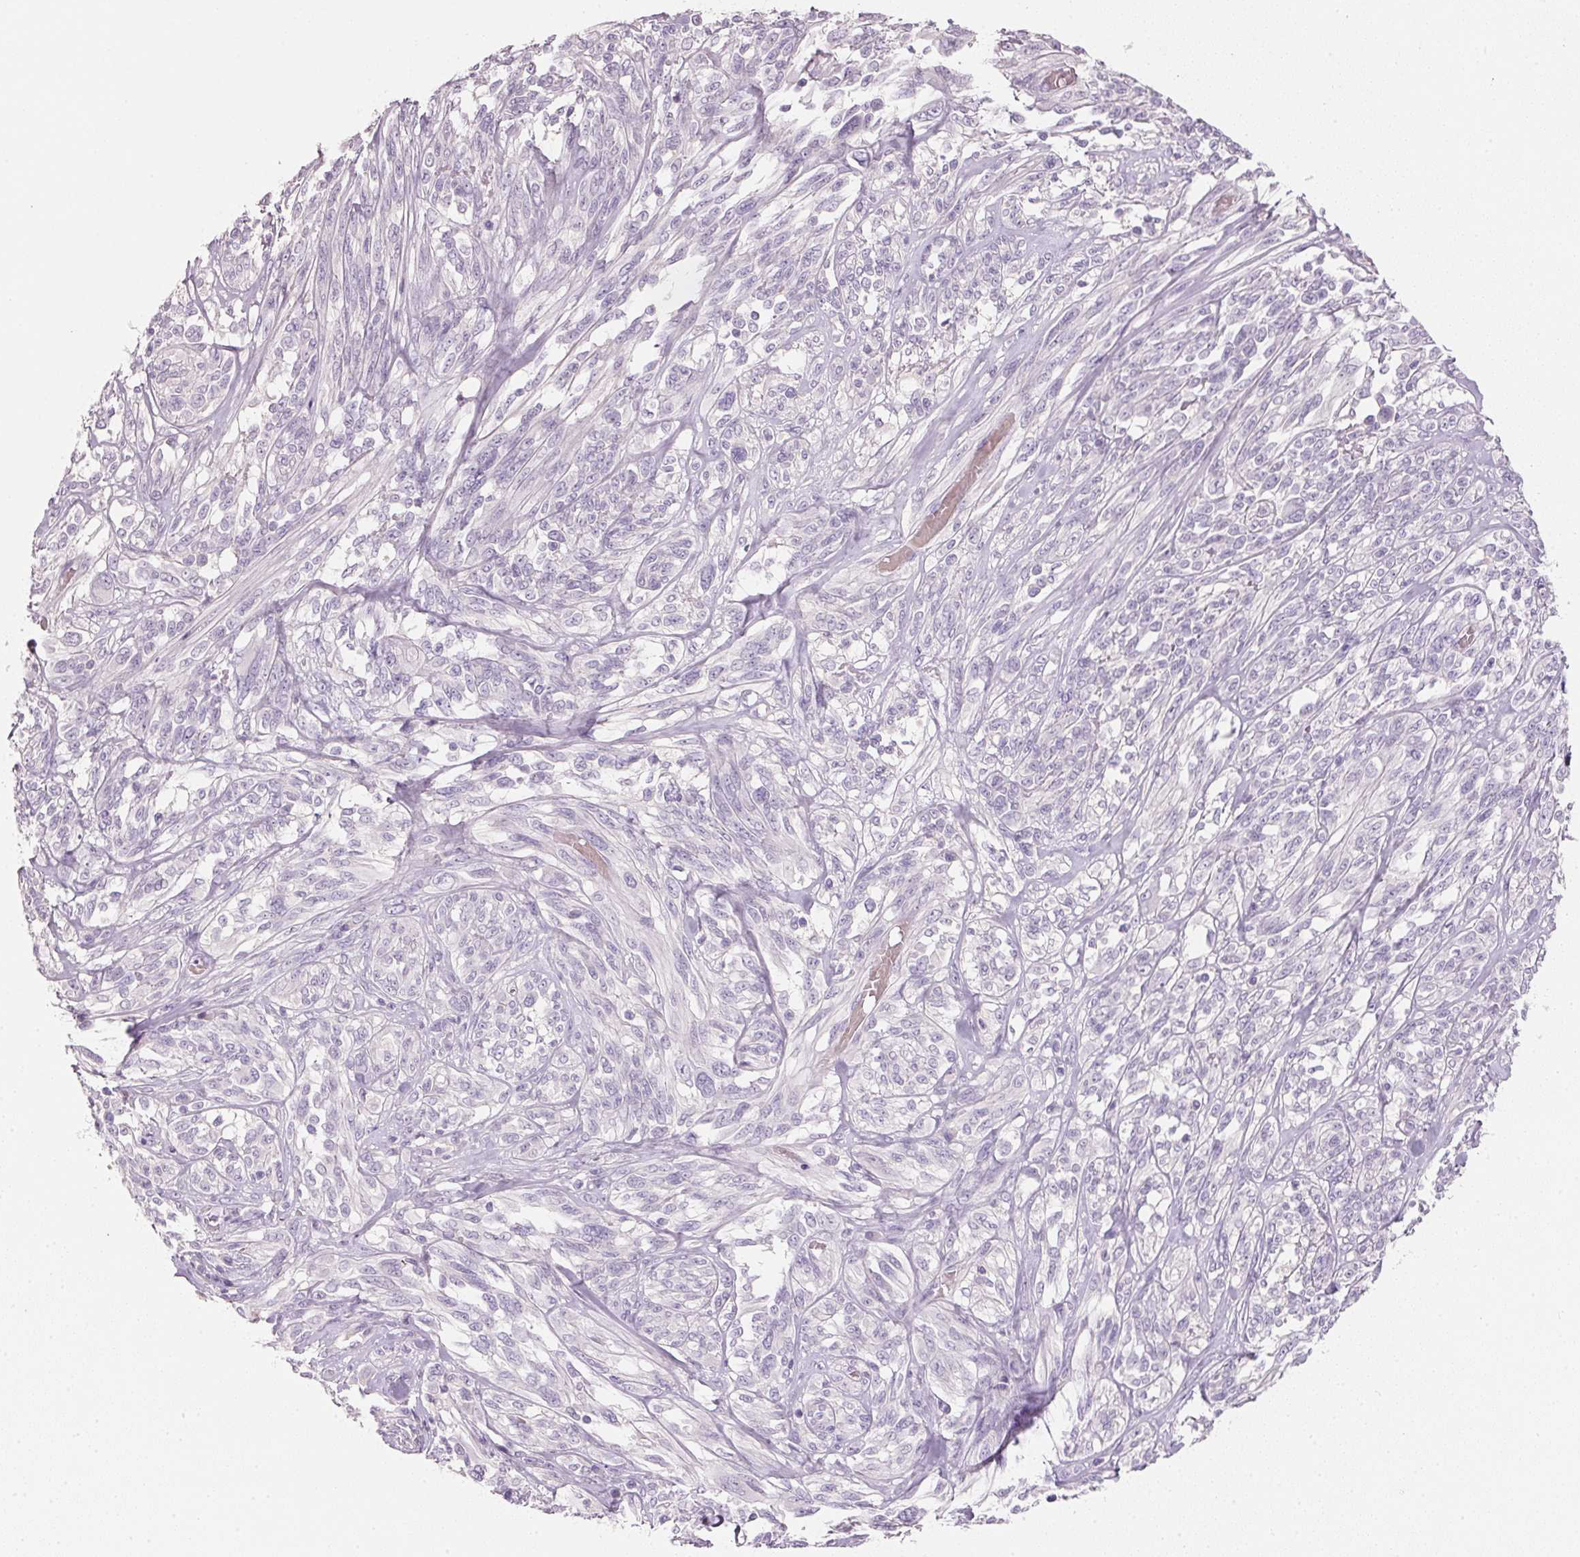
{"staining": {"intensity": "negative", "quantity": "none", "location": "none"}, "tissue": "melanoma", "cell_type": "Tumor cells", "image_type": "cancer", "snomed": [{"axis": "morphology", "description": "Malignant melanoma, NOS"}, {"axis": "topography", "description": "Skin"}], "caption": "Tumor cells are negative for protein expression in human malignant melanoma.", "gene": "HSD17B1", "patient": {"sex": "female", "age": 91}}